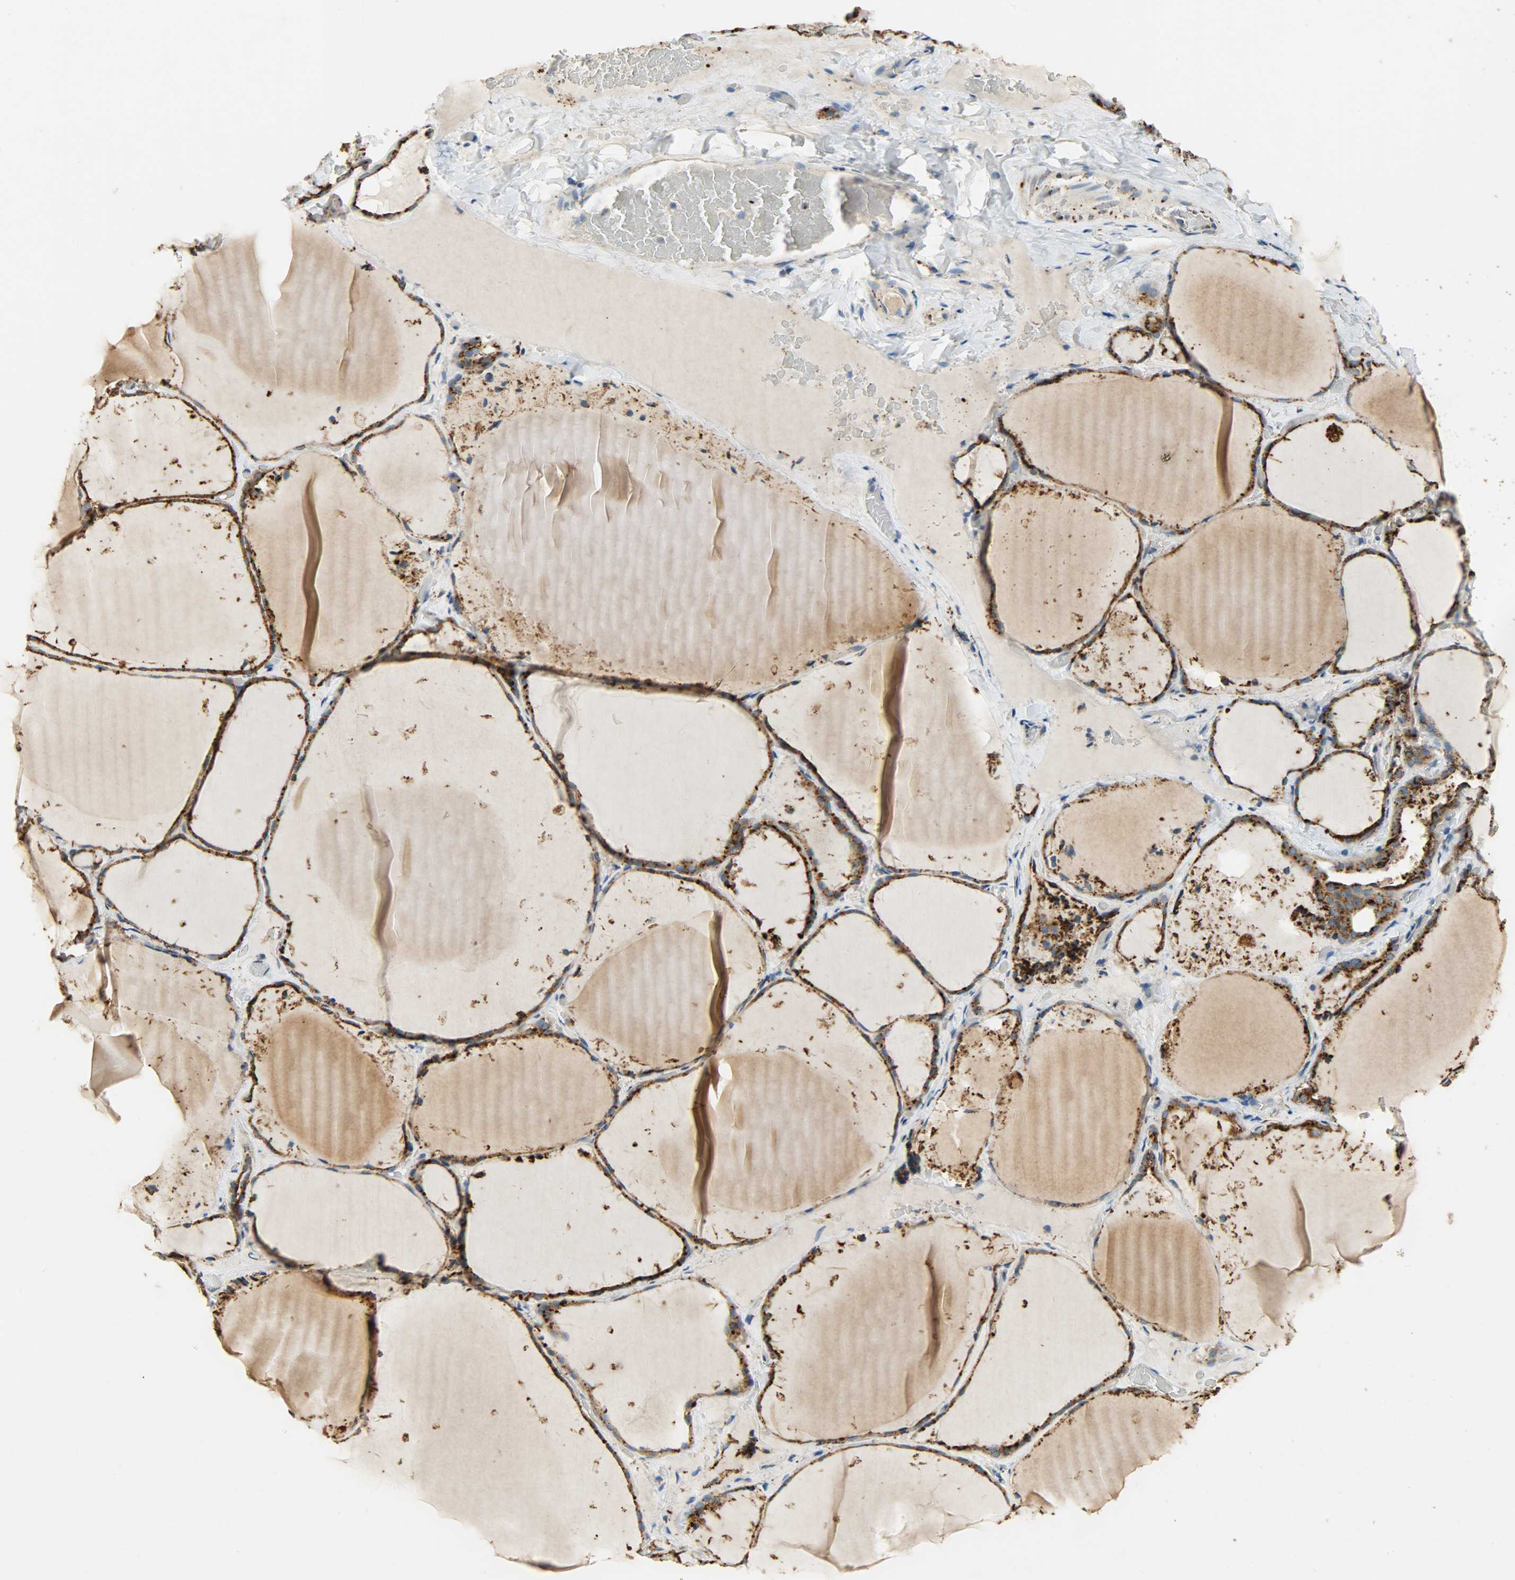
{"staining": {"intensity": "strong", "quantity": ">75%", "location": "cytoplasmic/membranous"}, "tissue": "thyroid gland", "cell_type": "Glandular cells", "image_type": "normal", "snomed": [{"axis": "morphology", "description": "Normal tissue, NOS"}, {"axis": "topography", "description": "Thyroid gland"}], "caption": "The histopathology image demonstrates a brown stain indicating the presence of a protein in the cytoplasmic/membranous of glandular cells in thyroid gland.", "gene": "ASAH1", "patient": {"sex": "female", "age": 22}}